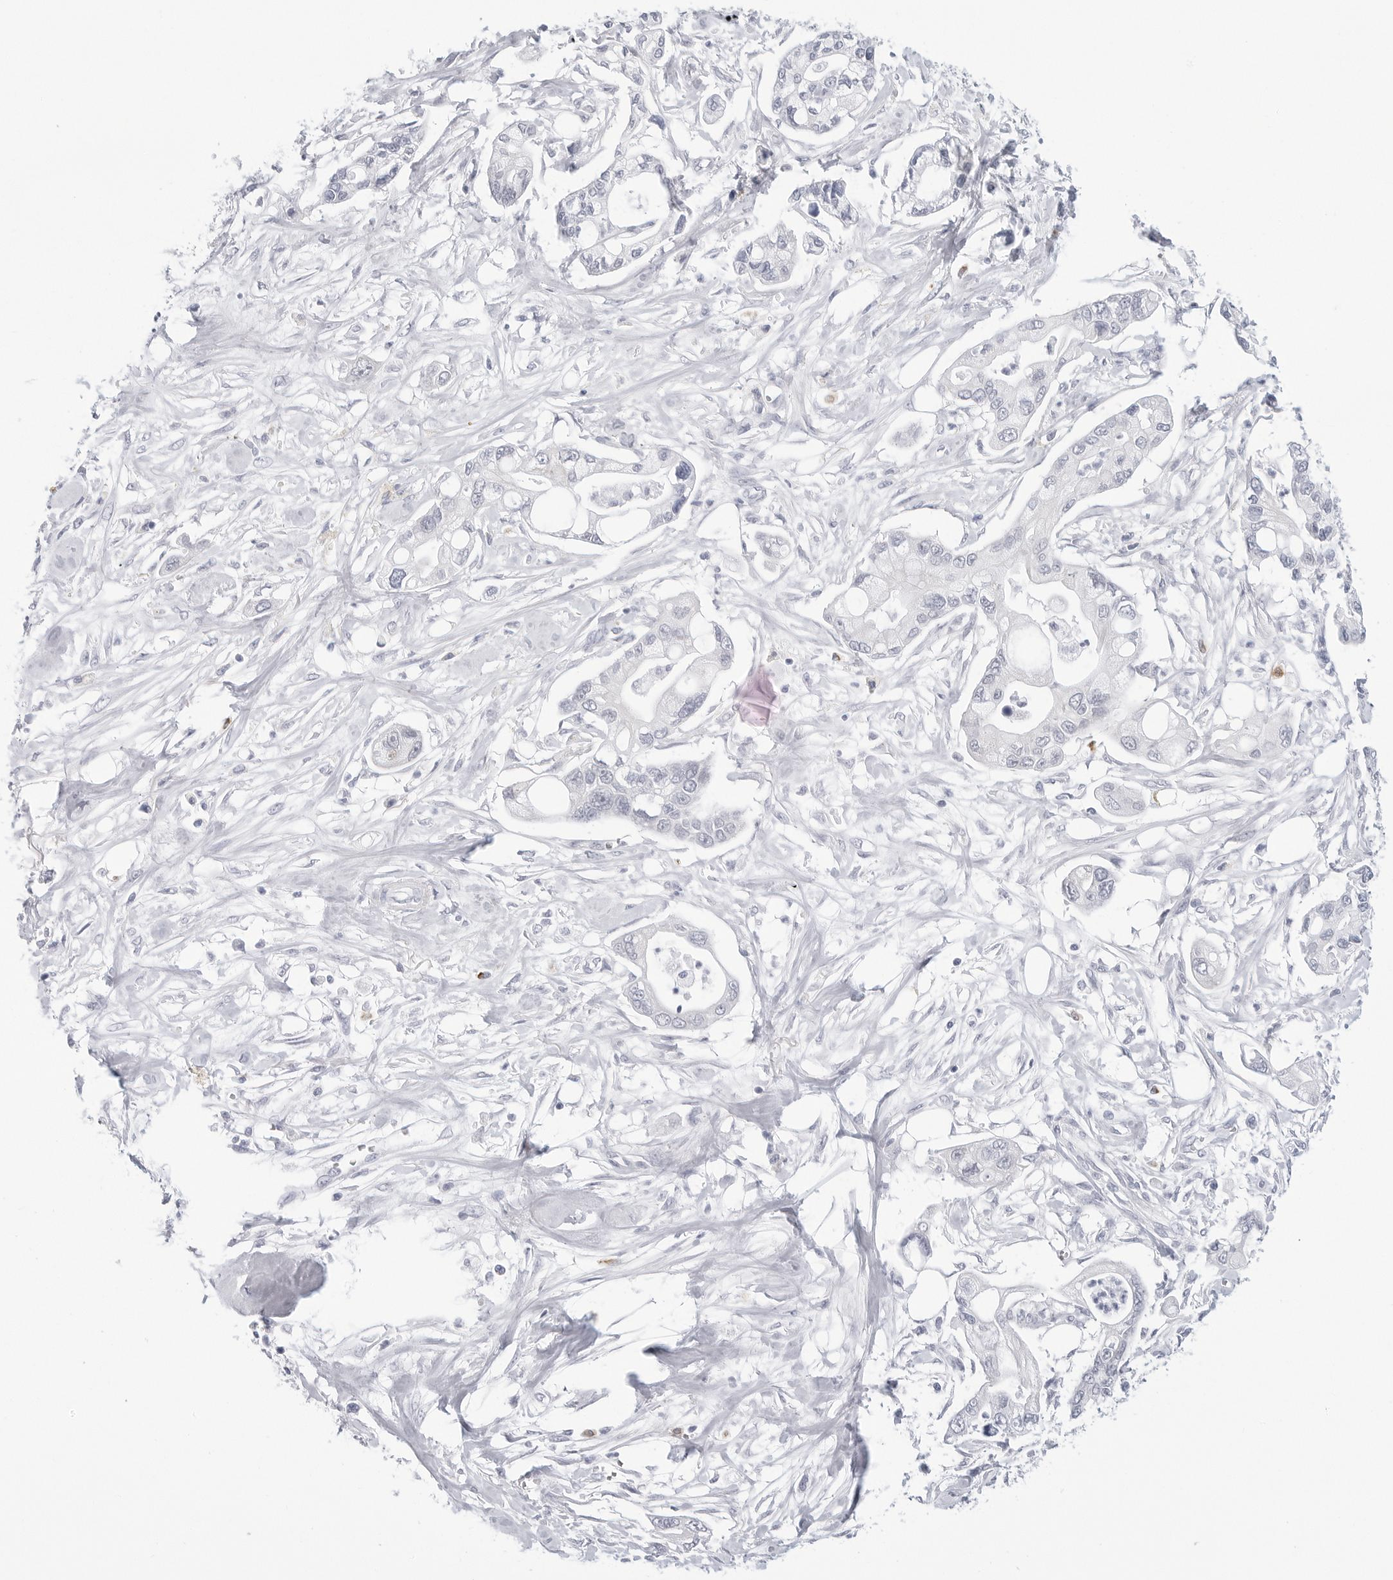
{"staining": {"intensity": "negative", "quantity": "none", "location": "none"}, "tissue": "pancreatic cancer", "cell_type": "Tumor cells", "image_type": "cancer", "snomed": [{"axis": "morphology", "description": "Adenocarcinoma, NOS"}, {"axis": "topography", "description": "Pancreas"}], "caption": "An immunohistochemistry histopathology image of pancreatic cancer (adenocarcinoma) is shown. There is no staining in tumor cells of pancreatic cancer (adenocarcinoma).", "gene": "HSPB7", "patient": {"sex": "male", "age": 68}}